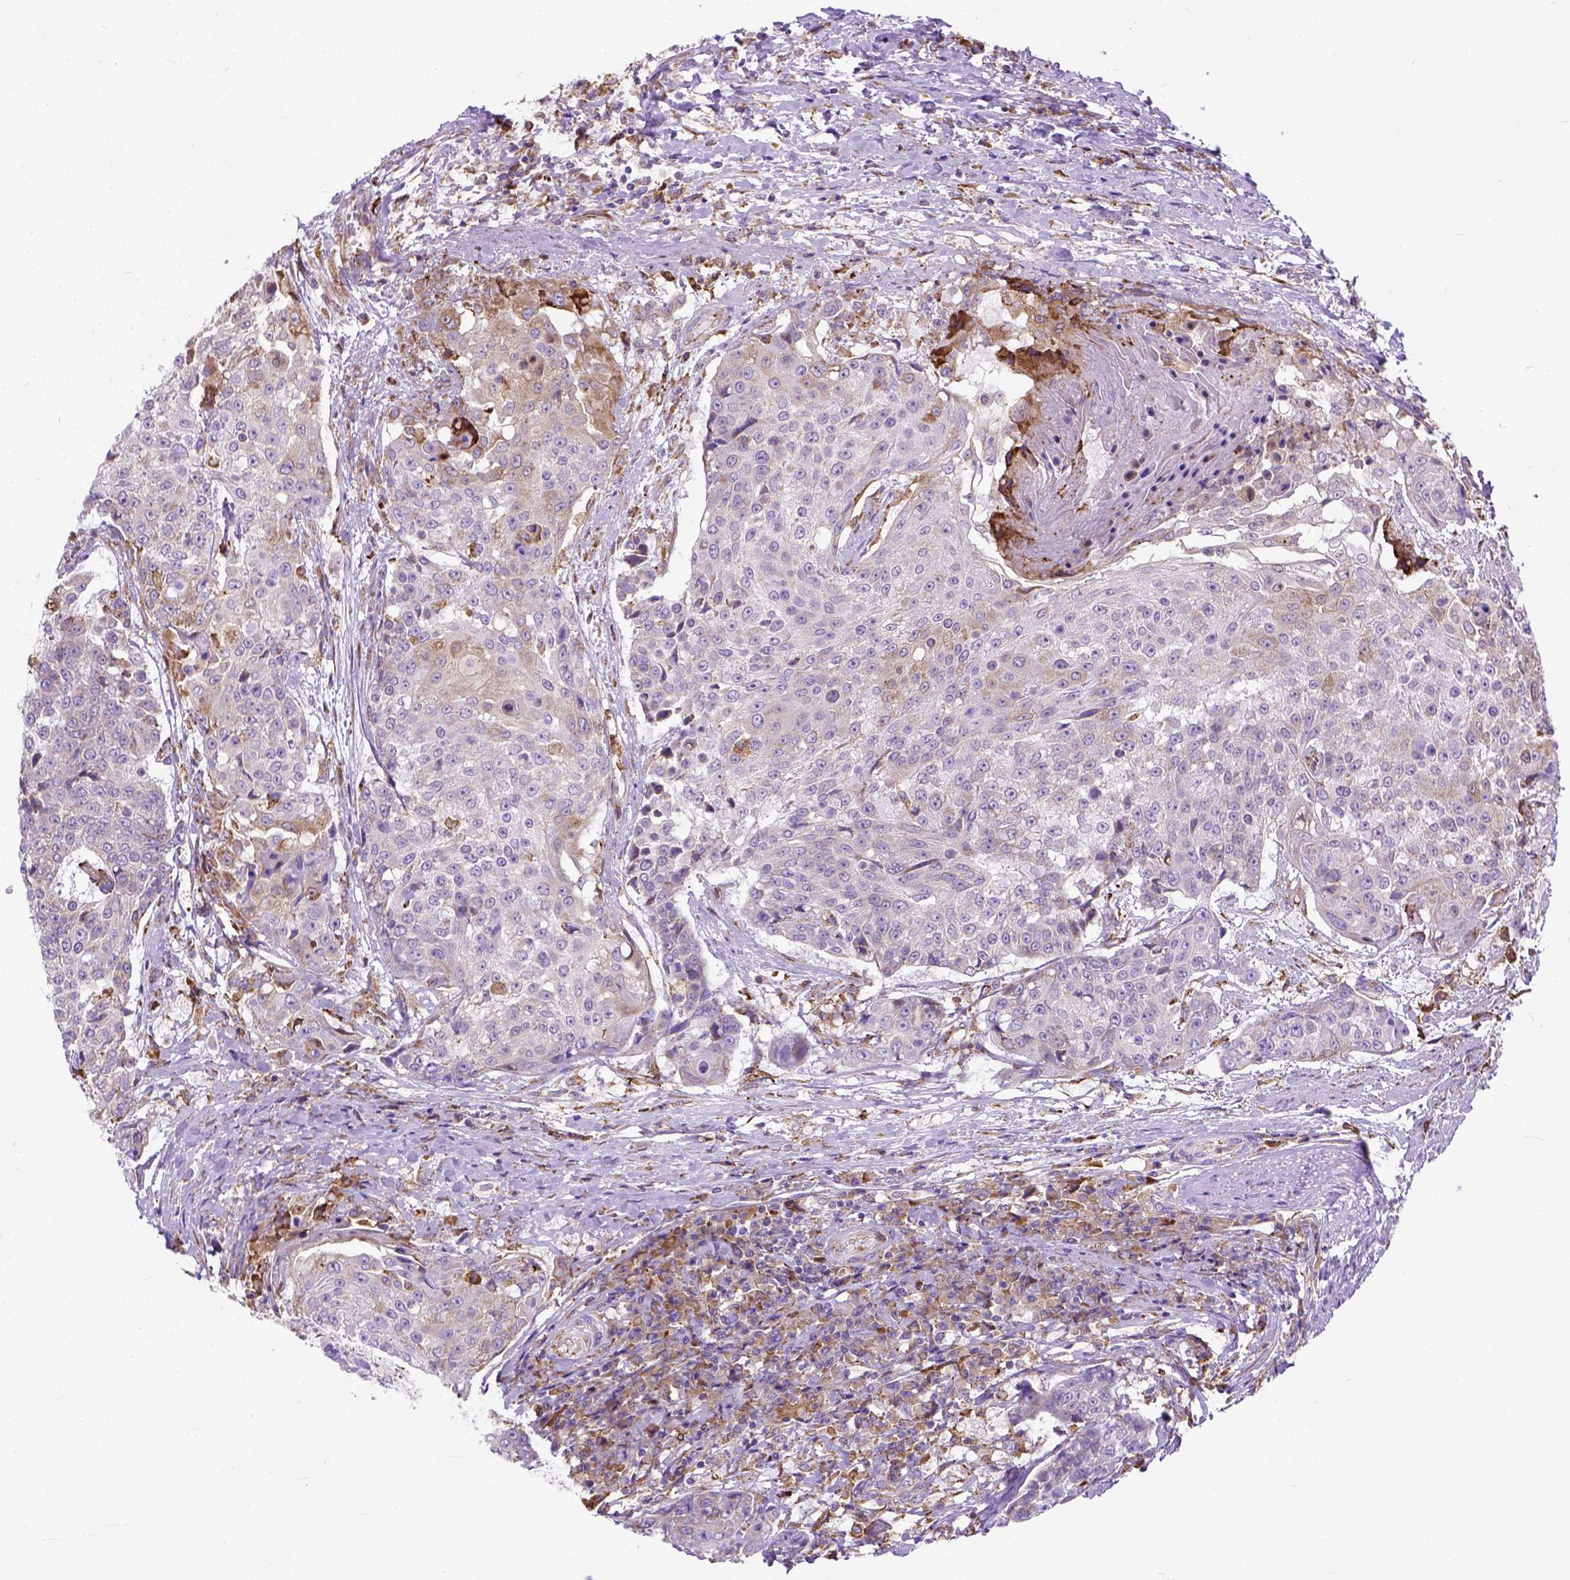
{"staining": {"intensity": "moderate", "quantity": "25%-75%", "location": "cytoplasmic/membranous"}, "tissue": "urothelial cancer", "cell_type": "Tumor cells", "image_type": "cancer", "snomed": [{"axis": "morphology", "description": "Urothelial carcinoma, High grade"}, {"axis": "topography", "description": "Urinary bladder"}], "caption": "This histopathology image displays immunohistochemistry staining of urothelial carcinoma (high-grade), with medium moderate cytoplasmic/membranous staining in approximately 25%-75% of tumor cells.", "gene": "PLK4", "patient": {"sex": "female", "age": 63}}